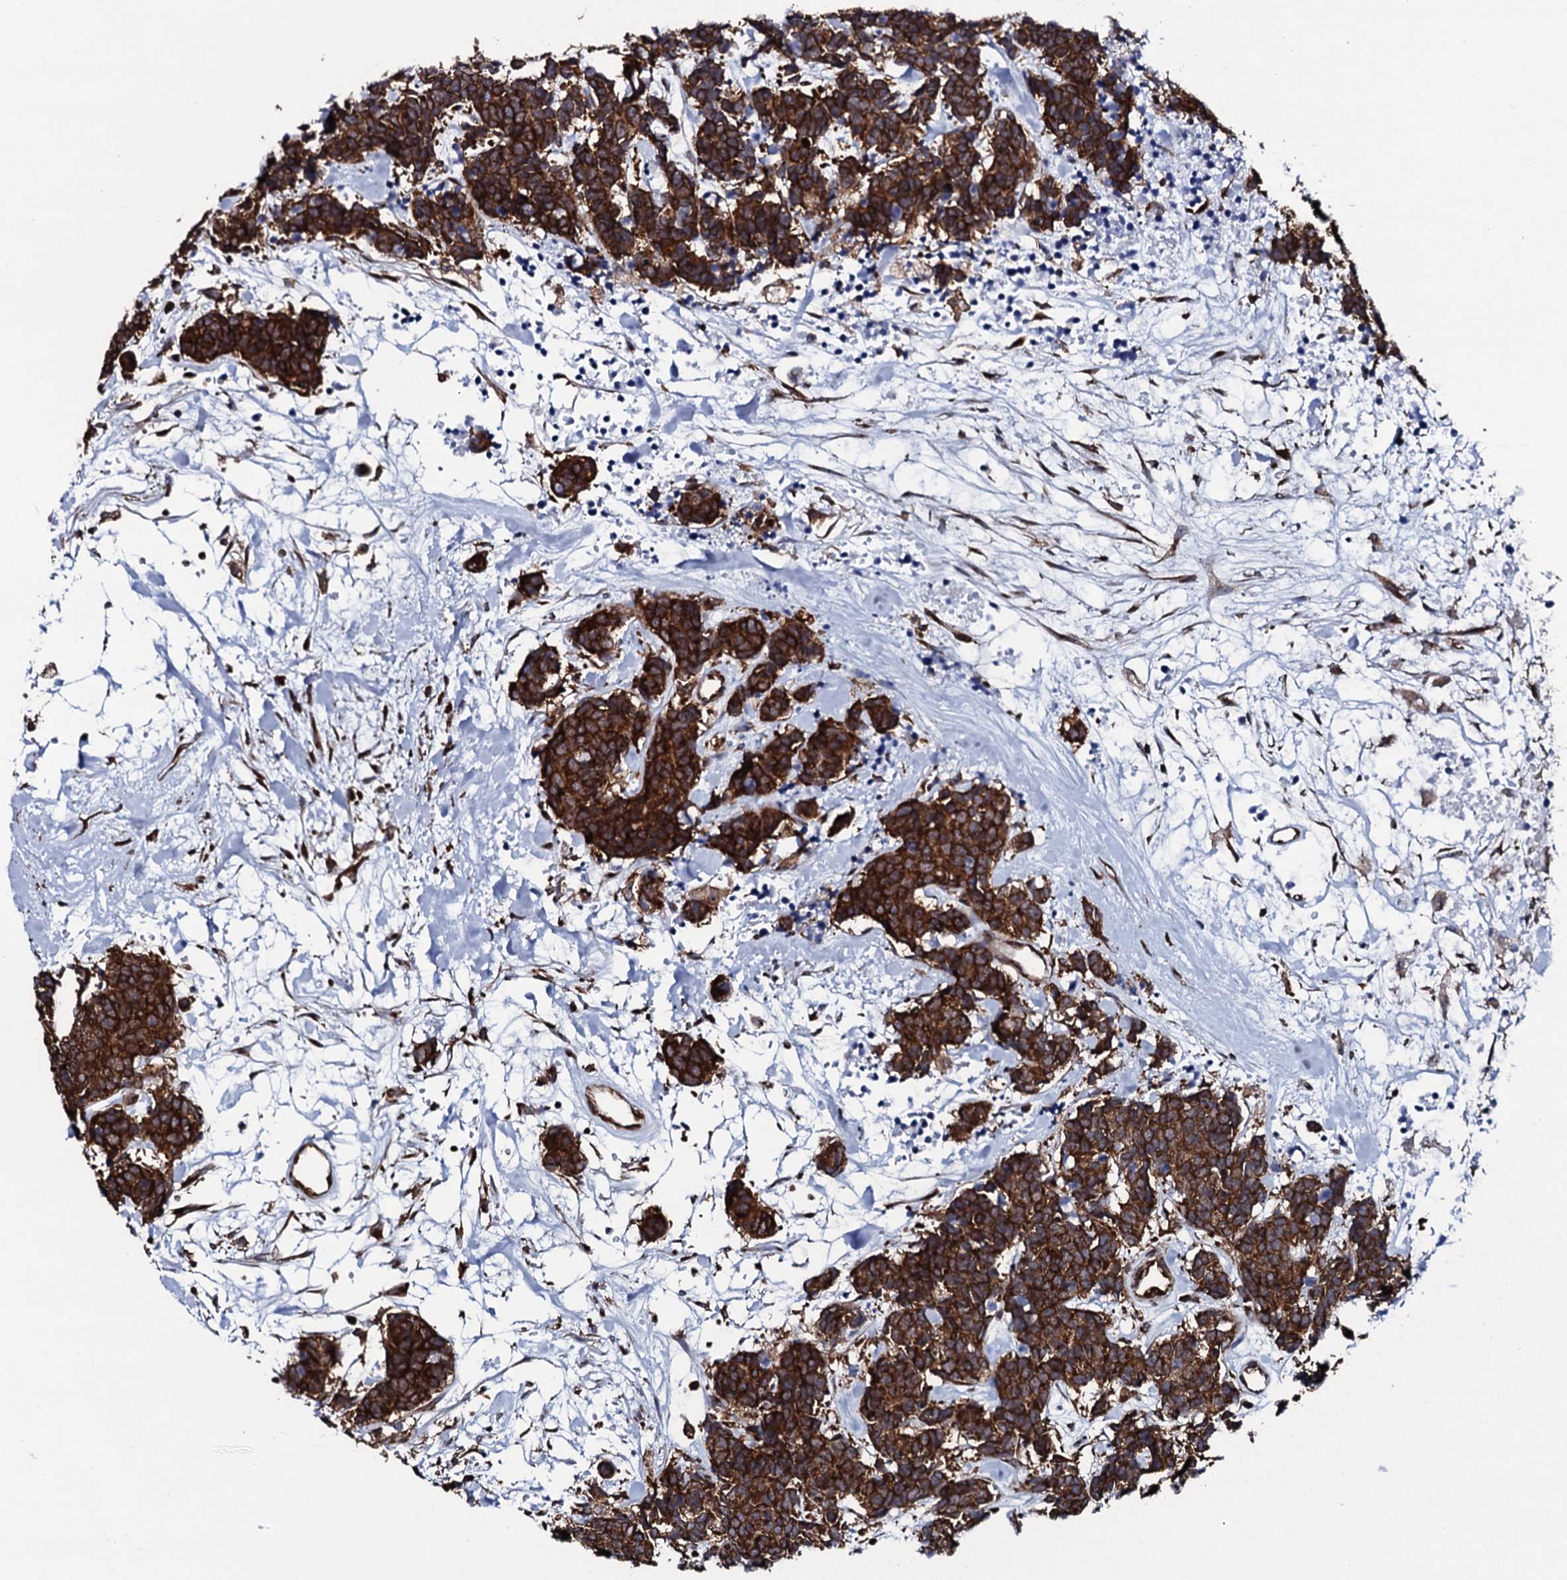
{"staining": {"intensity": "strong", "quantity": ">75%", "location": "cytoplasmic/membranous"}, "tissue": "carcinoid", "cell_type": "Tumor cells", "image_type": "cancer", "snomed": [{"axis": "morphology", "description": "Carcinoma, NOS"}, {"axis": "morphology", "description": "Carcinoid, malignant, NOS"}, {"axis": "topography", "description": "Urinary bladder"}], "caption": "A high amount of strong cytoplasmic/membranous expression is present in about >75% of tumor cells in carcinoid (malignant) tissue.", "gene": "SPTY2D1", "patient": {"sex": "male", "age": 57}}